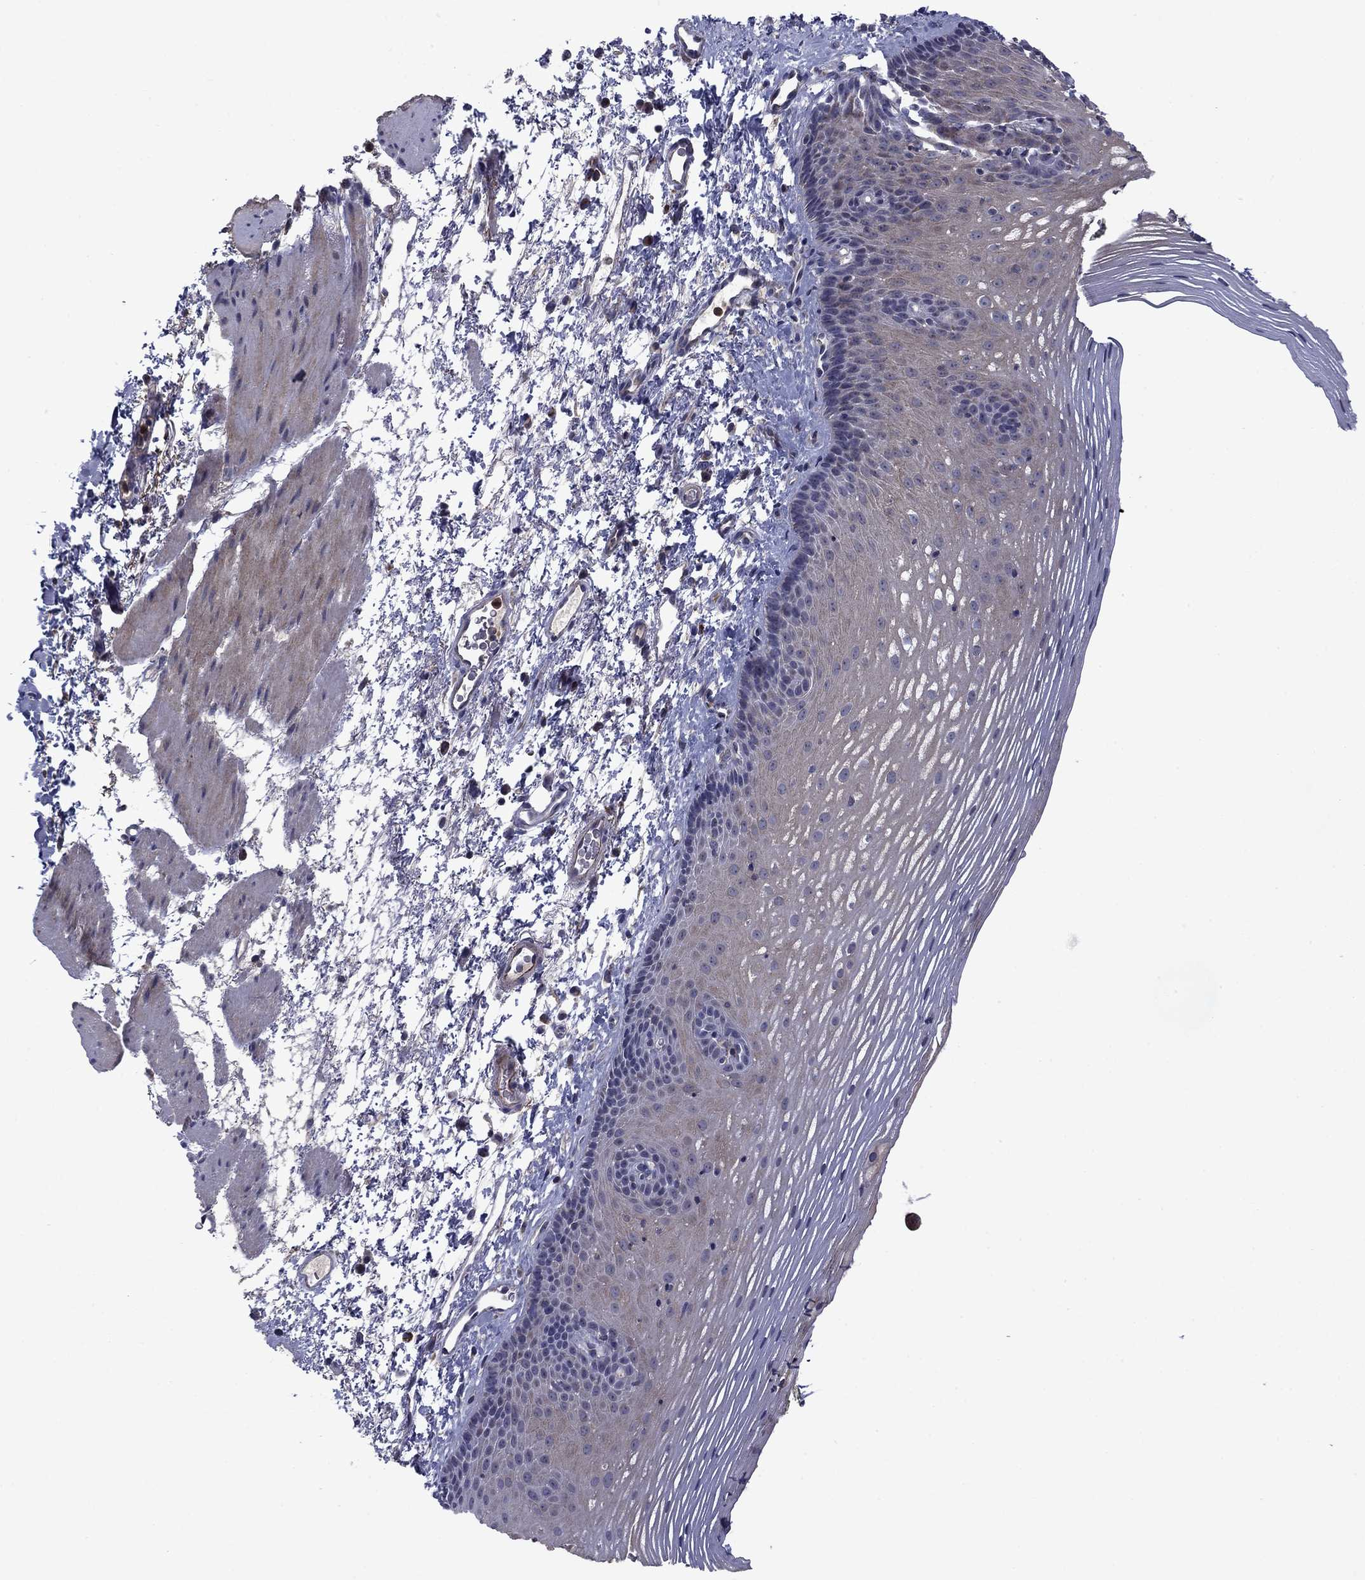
{"staining": {"intensity": "weak", "quantity": "25%-75%", "location": "cytoplasmic/membranous"}, "tissue": "esophagus", "cell_type": "Squamous epithelial cells", "image_type": "normal", "snomed": [{"axis": "morphology", "description": "Normal tissue, NOS"}, {"axis": "topography", "description": "Esophagus"}], "caption": "Brown immunohistochemical staining in normal esophagus reveals weak cytoplasmic/membranous positivity in approximately 25%-75% of squamous epithelial cells.", "gene": "DOP1B", "patient": {"sex": "male", "age": 76}}